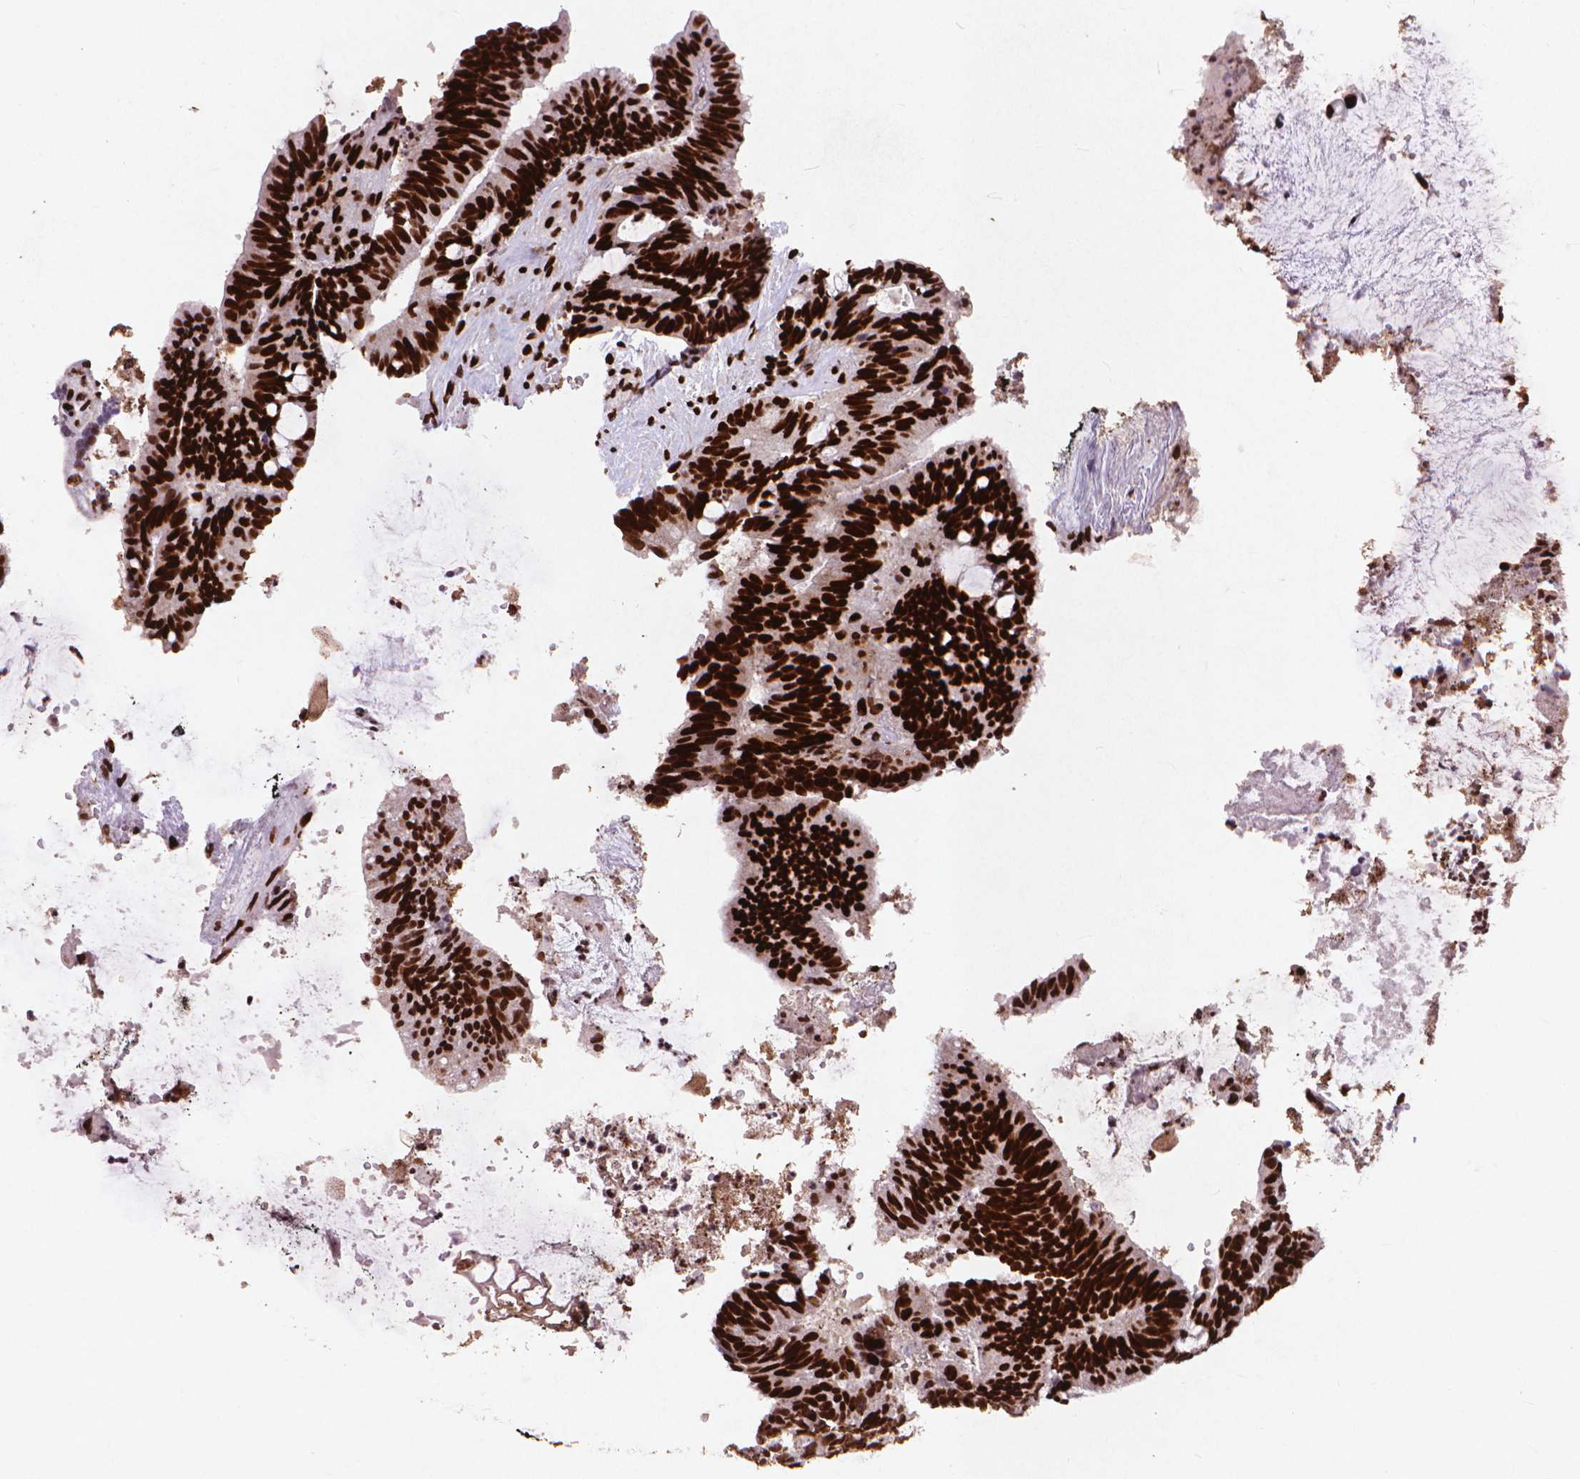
{"staining": {"intensity": "strong", "quantity": ">75%", "location": "nuclear"}, "tissue": "colorectal cancer", "cell_type": "Tumor cells", "image_type": "cancer", "snomed": [{"axis": "morphology", "description": "Adenocarcinoma, NOS"}, {"axis": "topography", "description": "Colon"}], "caption": "Immunohistochemistry (IHC) of colorectal cancer displays high levels of strong nuclear expression in about >75% of tumor cells. (IHC, brightfield microscopy, high magnification).", "gene": "CITED2", "patient": {"sex": "female", "age": 43}}